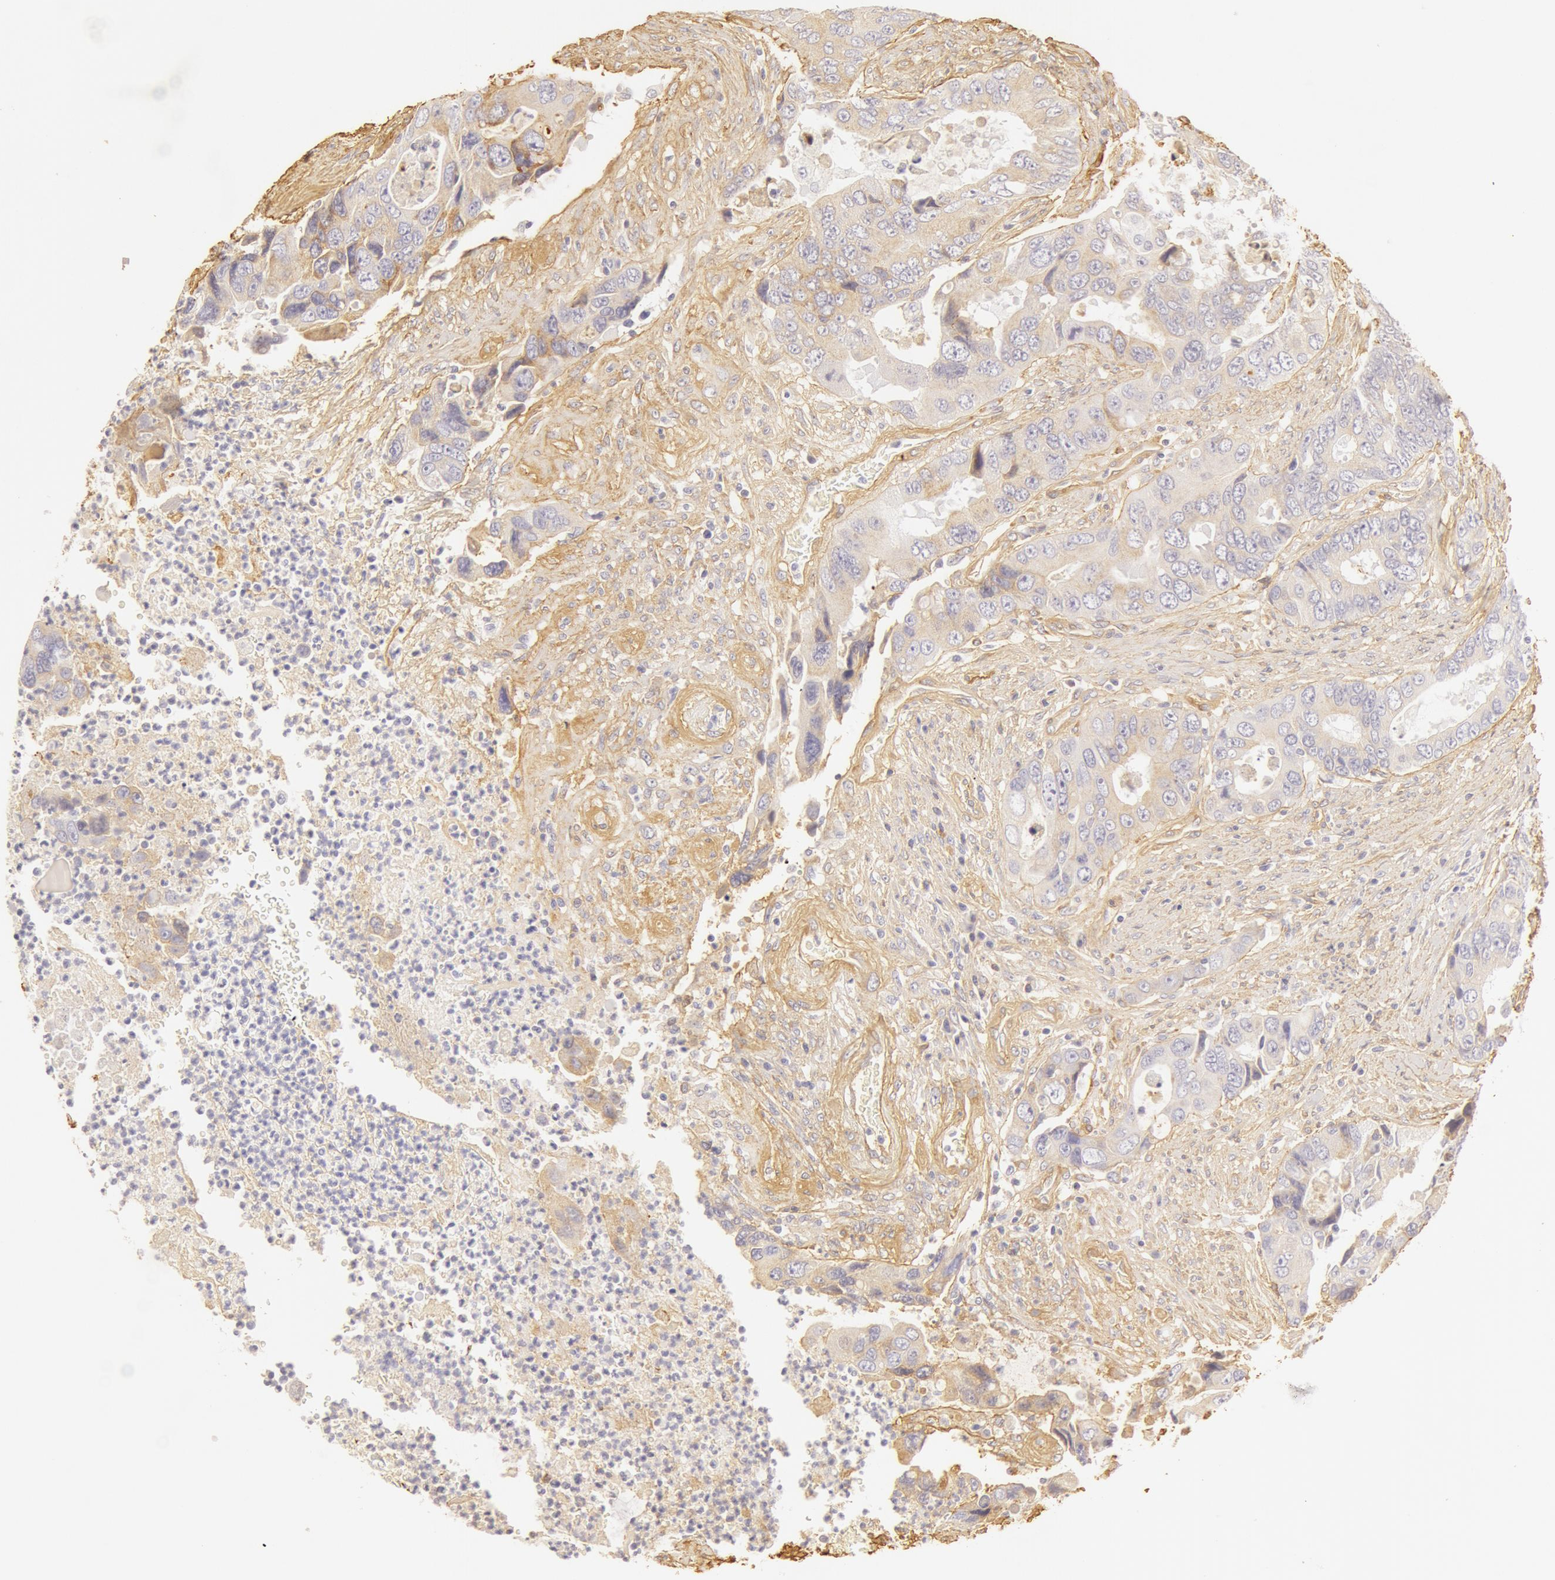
{"staining": {"intensity": "weak", "quantity": ">75%", "location": "cytoplasmic/membranous"}, "tissue": "colorectal cancer", "cell_type": "Tumor cells", "image_type": "cancer", "snomed": [{"axis": "morphology", "description": "Adenocarcinoma, NOS"}, {"axis": "topography", "description": "Rectum"}], "caption": "DAB (3,3'-diaminobenzidine) immunohistochemical staining of human colorectal cancer (adenocarcinoma) displays weak cytoplasmic/membranous protein positivity in about >75% of tumor cells.", "gene": "COL4A1", "patient": {"sex": "female", "age": 67}}